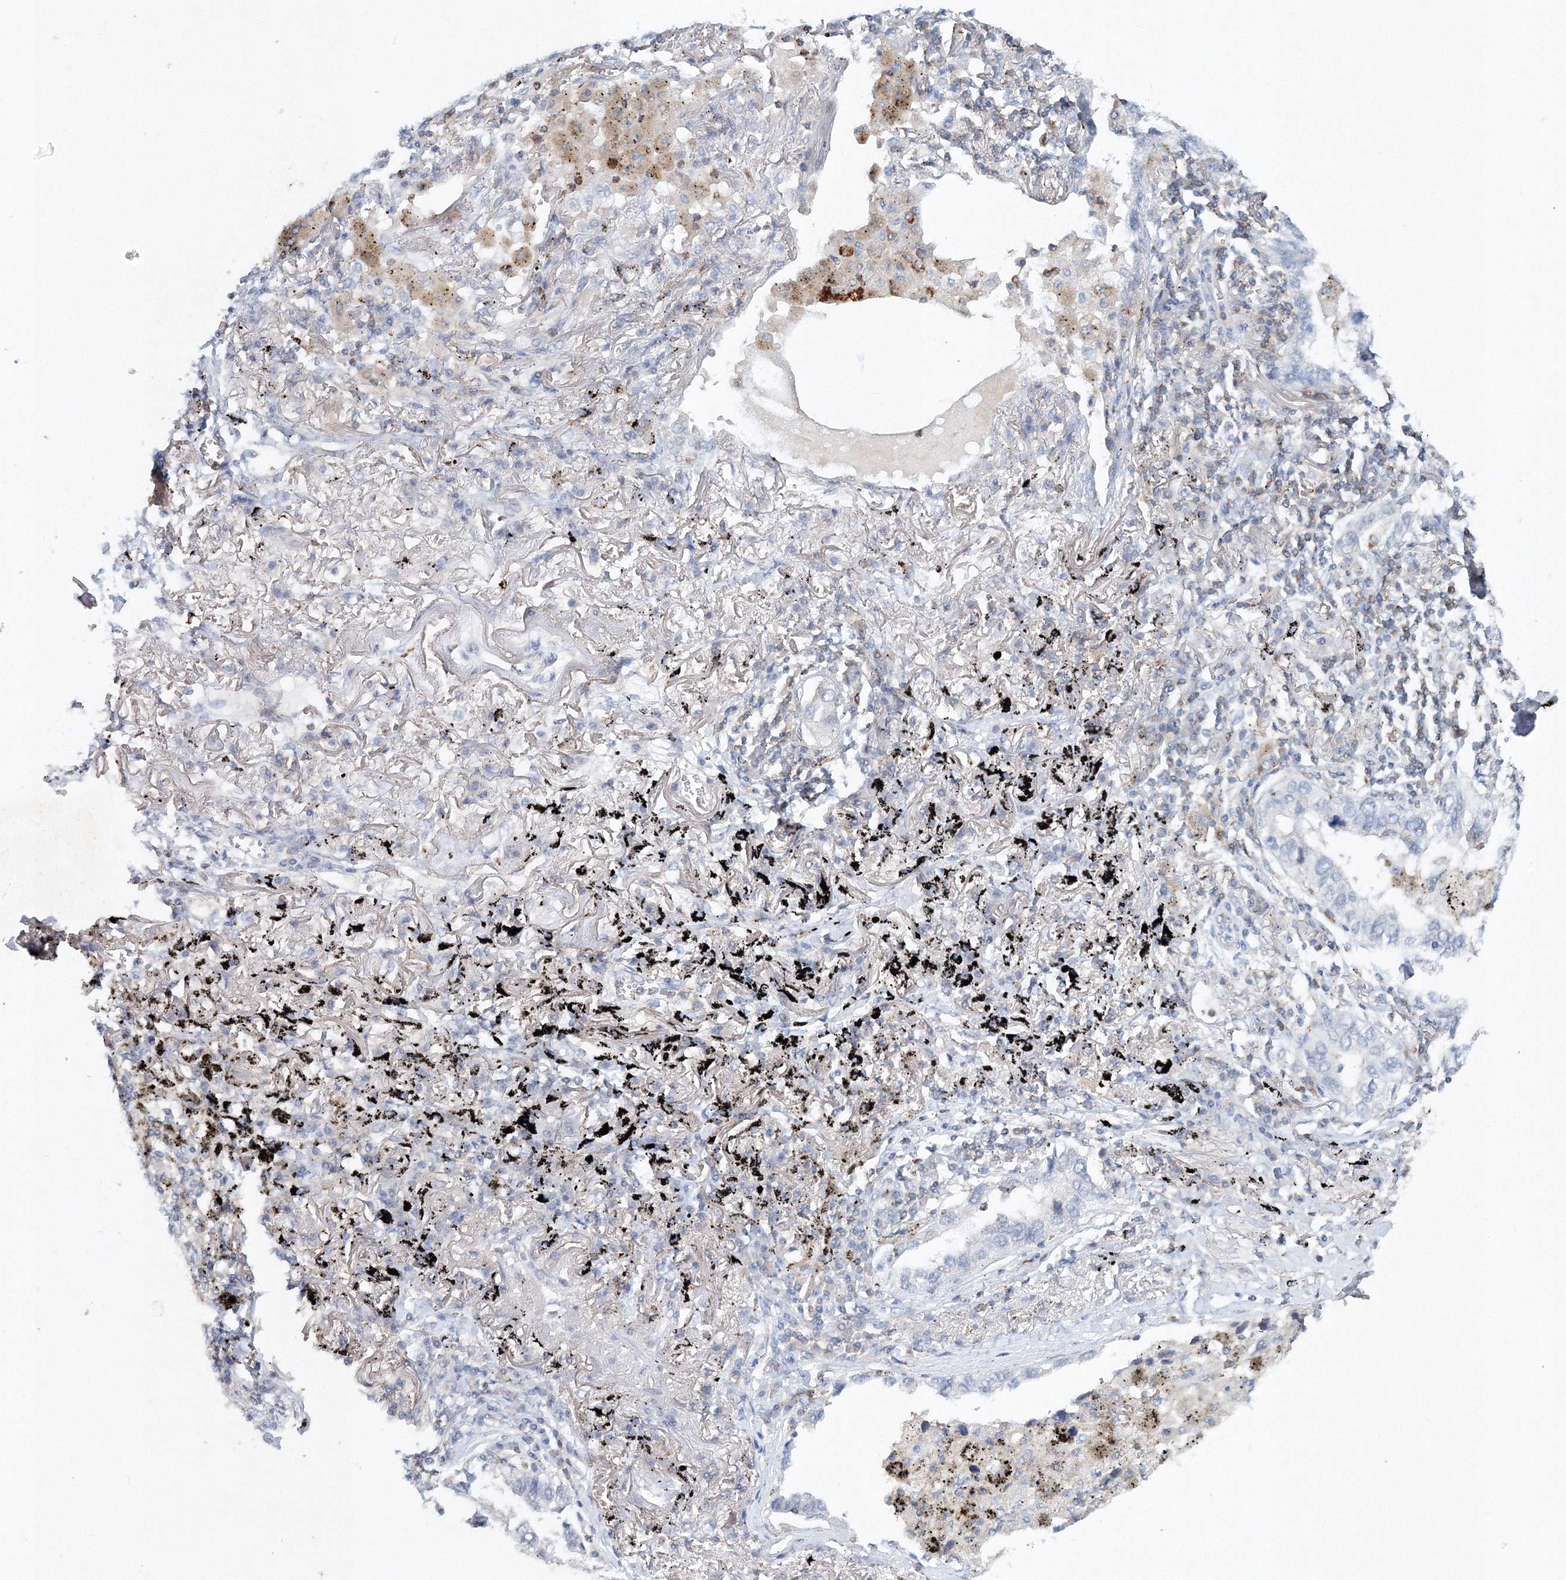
{"staining": {"intensity": "negative", "quantity": "none", "location": "none"}, "tissue": "lung cancer", "cell_type": "Tumor cells", "image_type": "cancer", "snomed": [{"axis": "morphology", "description": "Adenocarcinoma, NOS"}, {"axis": "topography", "description": "Lung"}], "caption": "Immunohistochemistry (IHC) image of lung cancer (adenocarcinoma) stained for a protein (brown), which reveals no expression in tumor cells.", "gene": "SH3BP5", "patient": {"sex": "male", "age": 65}}